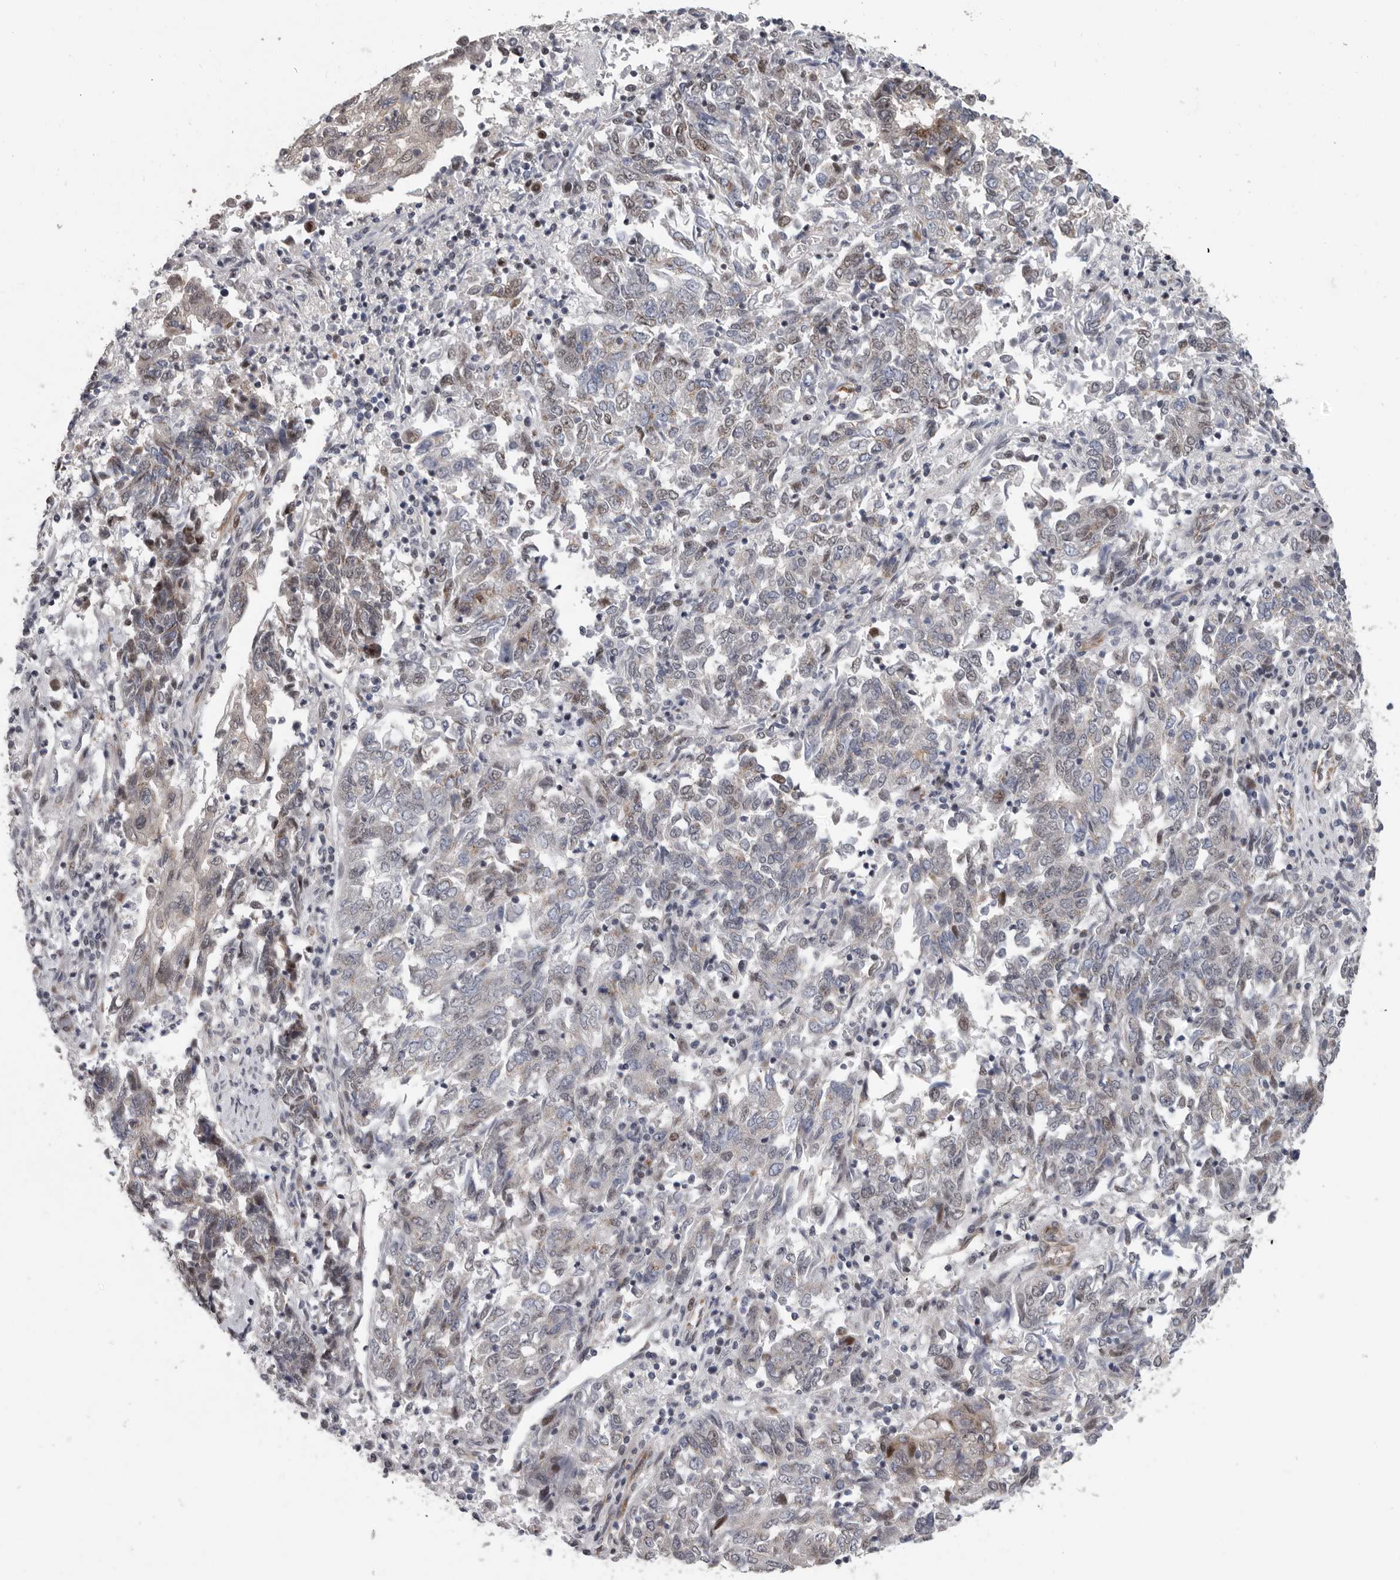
{"staining": {"intensity": "weak", "quantity": "<25%", "location": "cytoplasmic/membranous"}, "tissue": "endometrial cancer", "cell_type": "Tumor cells", "image_type": "cancer", "snomed": [{"axis": "morphology", "description": "Adenocarcinoma, NOS"}, {"axis": "topography", "description": "Endometrium"}], "caption": "The photomicrograph demonstrates no significant staining in tumor cells of endometrial cancer.", "gene": "RALGPS2", "patient": {"sex": "female", "age": 80}}